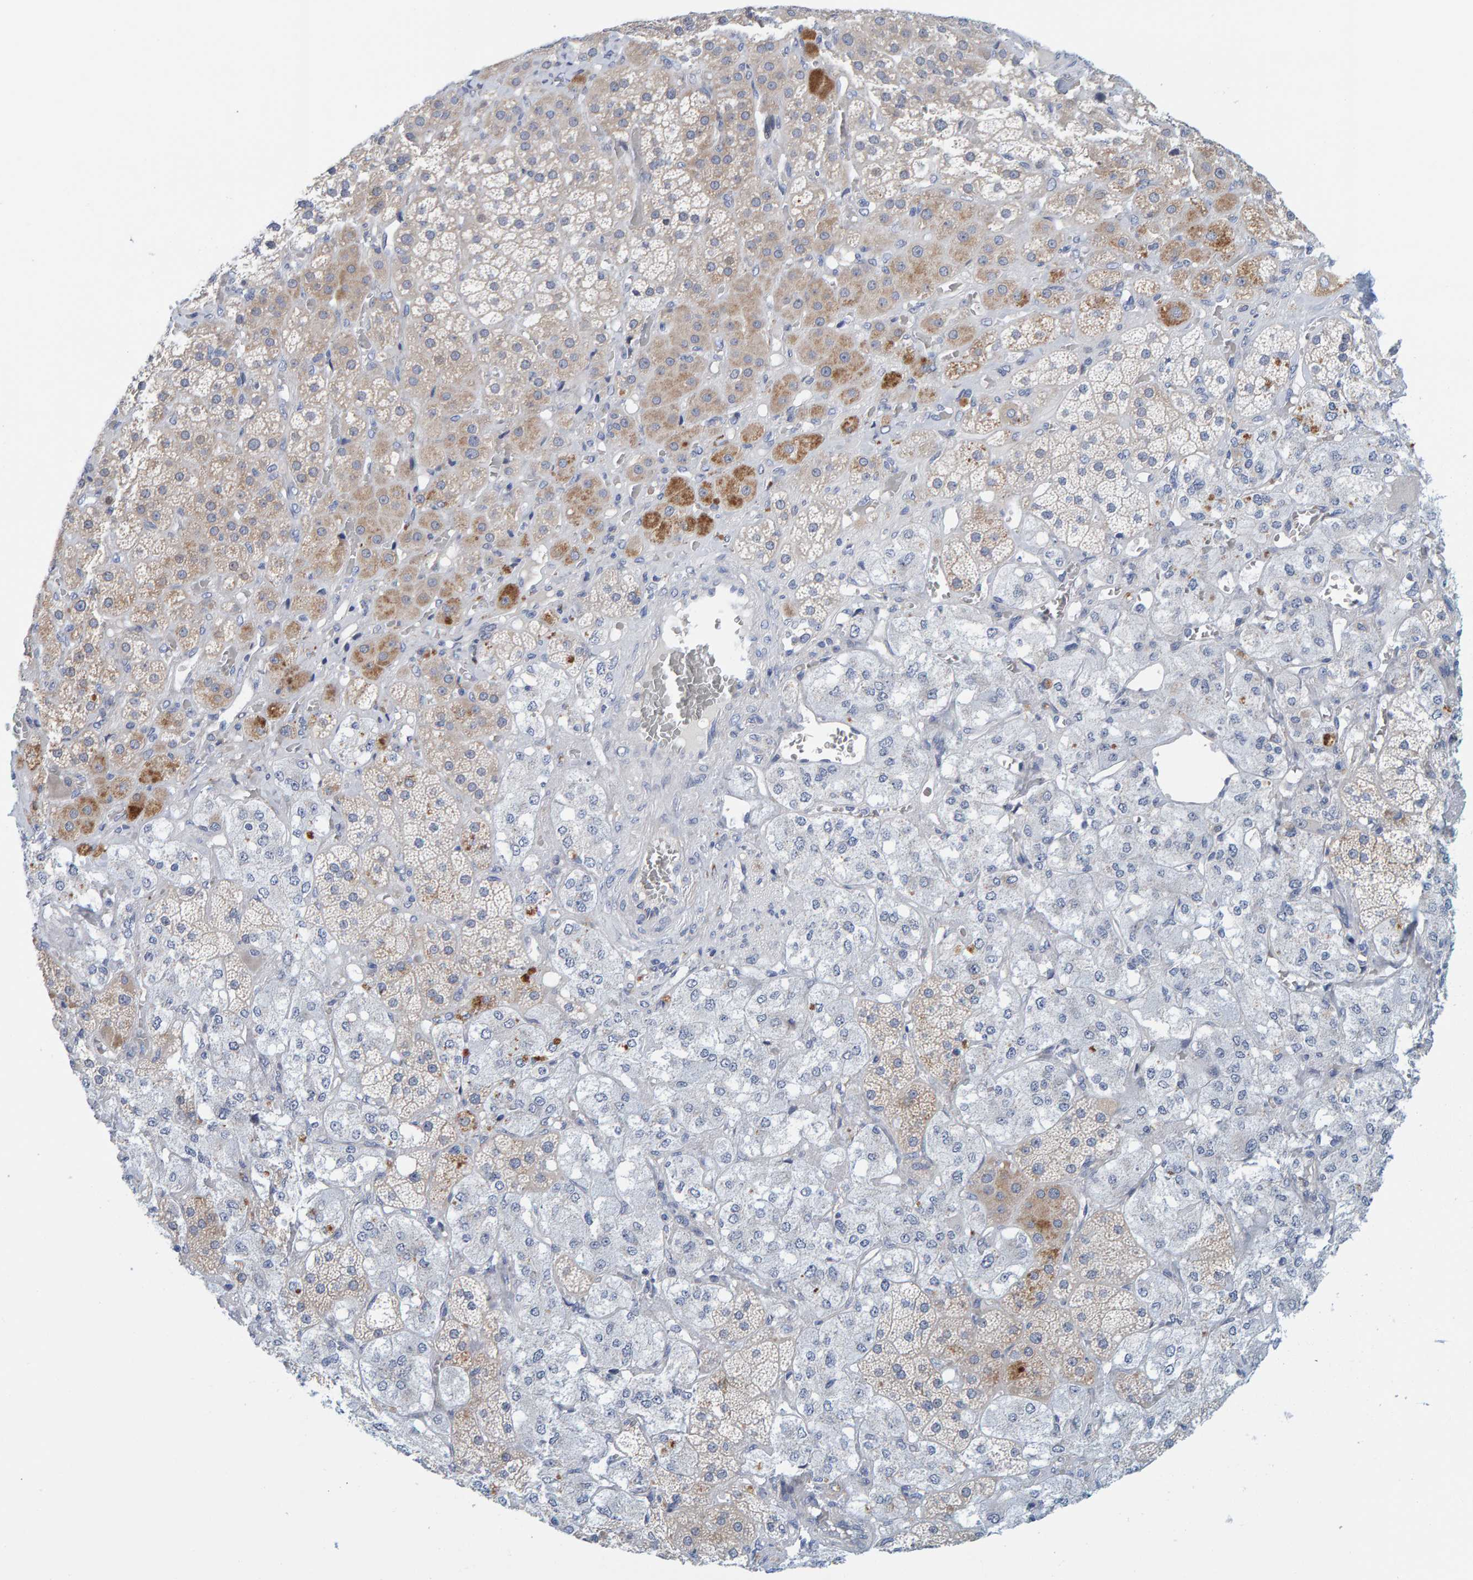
{"staining": {"intensity": "weak", "quantity": "25%-75%", "location": "cytoplasmic/membranous"}, "tissue": "adrenal gland", "cell_type": "Glandular cells", "image_type": "normal", "snomed": [{"axis": "morphology", "description": "Normal tissue, NOS"}, {"axis": "topography", "description": "Adrenal gland"}], "caption": "Immunohistochemical staining of normal adrenal gland exhibits low levels of weak cytoplasmic/membranous expression in approximately 25%-75% of glandular cells. Ihc stains the protein in brown and the nuclei are stained blue.", "gene": "ZC3H3", "patient": {"sex": "male", "age": 57}}